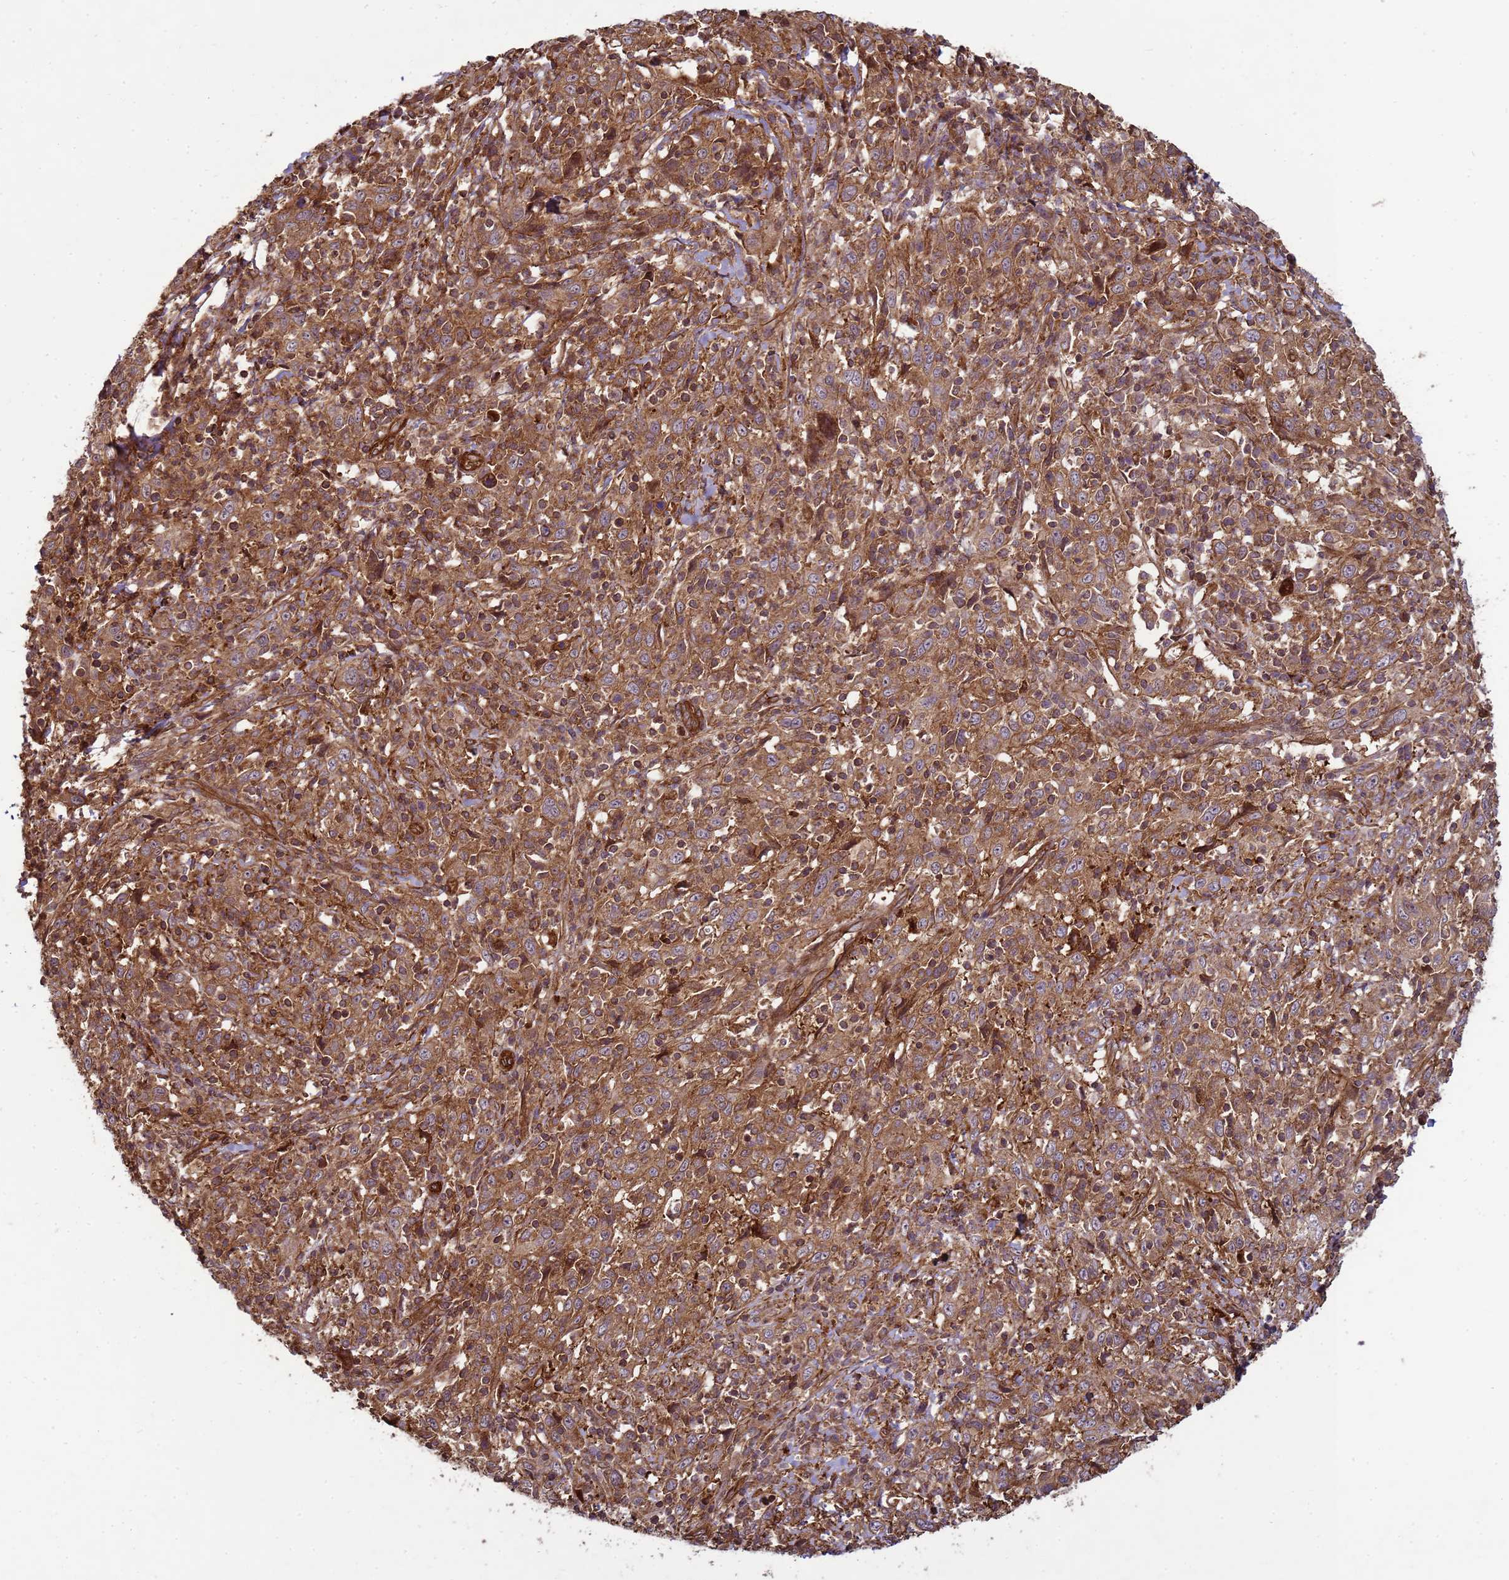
{"staining": {"intensity": "moderate", "quantity": ">75%", "location": "cytoplasmic/membranous"}, "tissue": "cervical cancer", "cell_type": "Tumor cells", "image_type": "cancer", "snomed": [{"axis": "morphology", "description": "Squamous cell carcinoma, NOS"}, {"axis": "topography", "description": "Cervix"}], "caption": "Human squamous cell carcinoma (cervical) stained with a protein marker demonstrates moderate staining in tumor cells.", "gene": "CNOT1", "patient": {"sex": "female", "age": 46}}